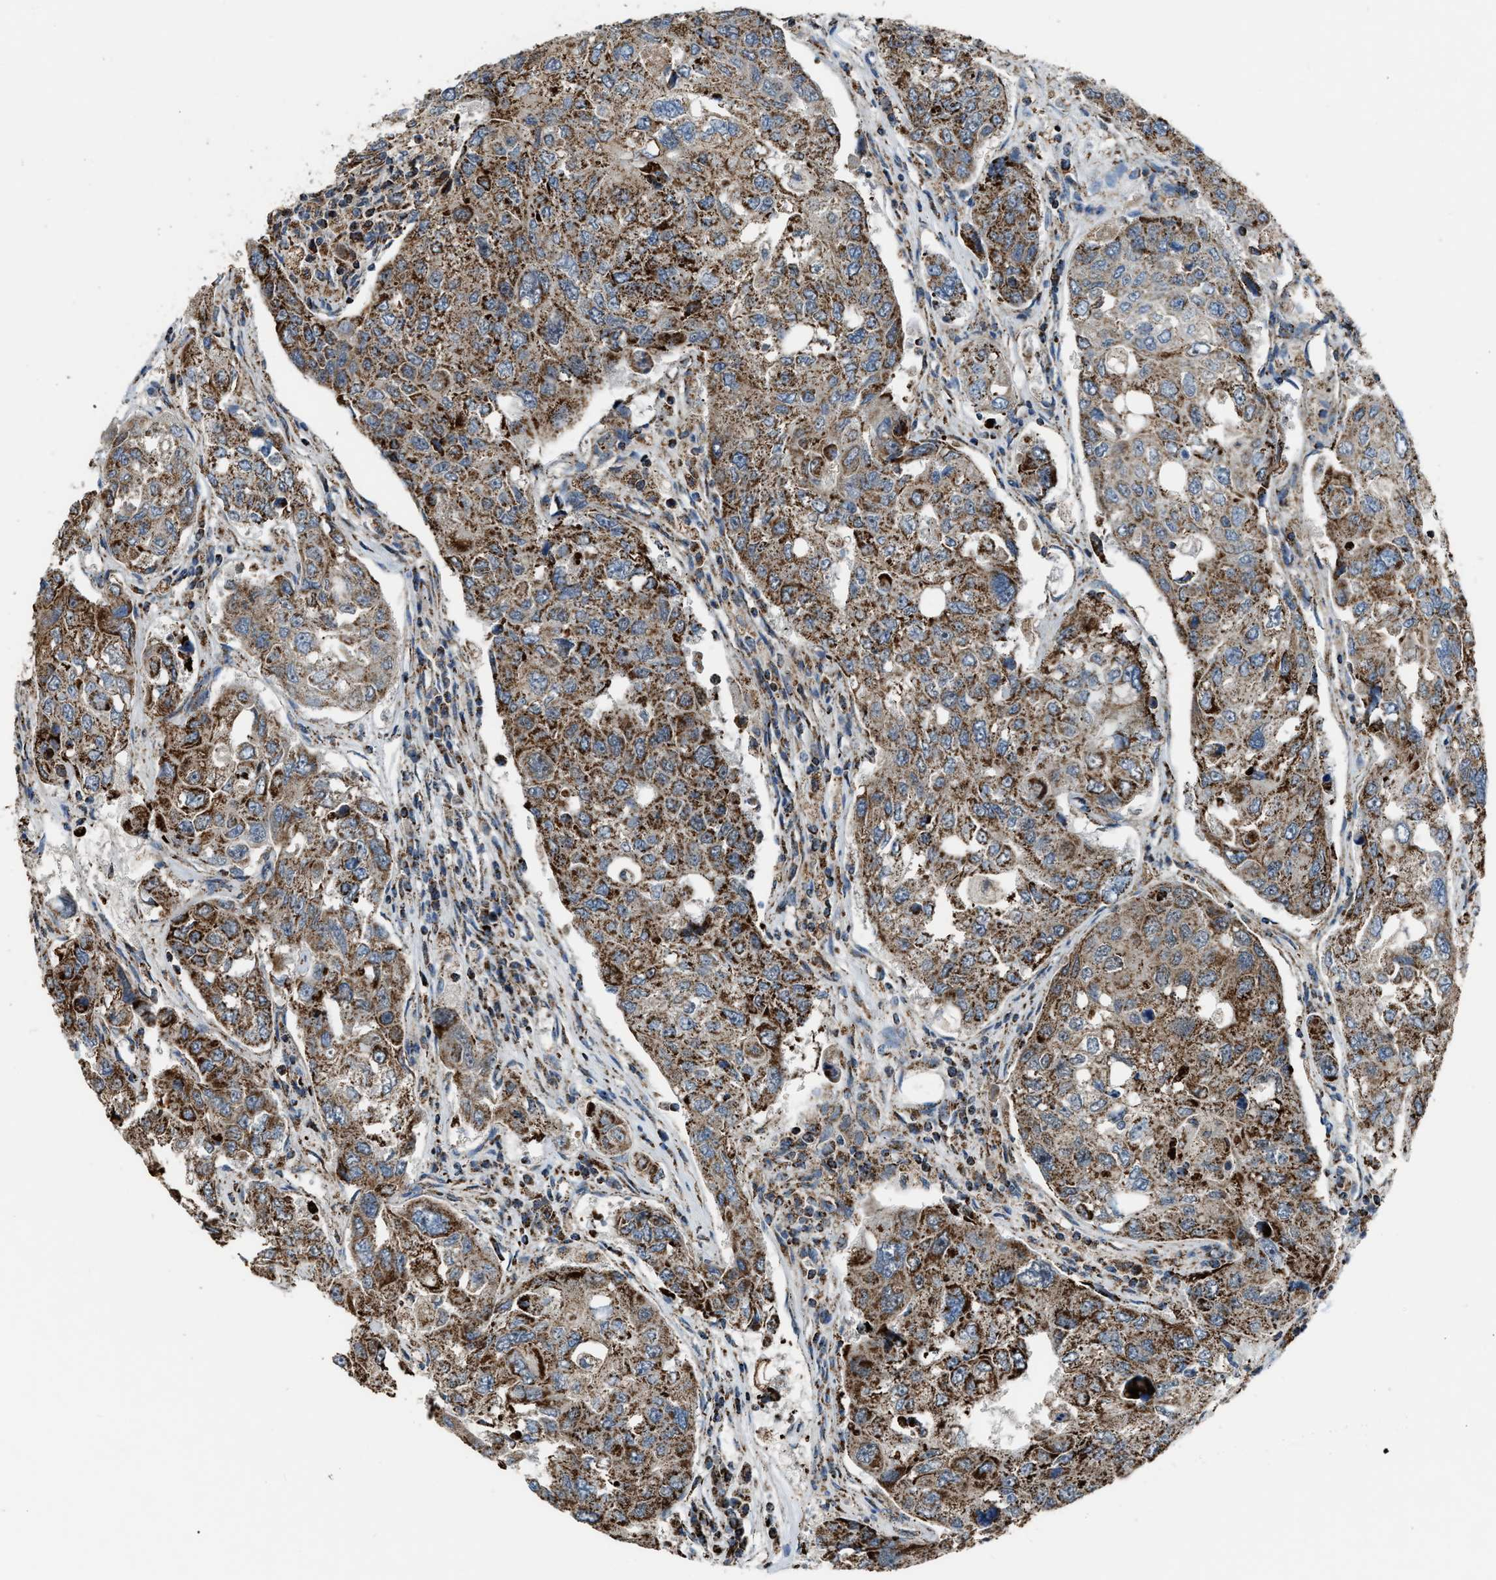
{"staining": {"intensity": "strong", "quantity": ">75%", "location": "cytoplasmic/membranous"}, "tissue": "urothelial cancer", "cell_type": "Tumor cells", "image_type": "cancer", "snomed": [{"axis": "morphology", "description": "Urothelial carcinoma, High grade"}, {"axis": "topography", "description": "Lymph node"}, {"axis": "topography", "description": "Urinary bladder"}], "caption": "Protein analysis of high-grade urothelial carcinoma tissue displays strong cytoplasmic/membranous positivity in approximately >75% of tumor cells.", "gene": "CHN2", "patient": {"sex": "male", "age": 51}}